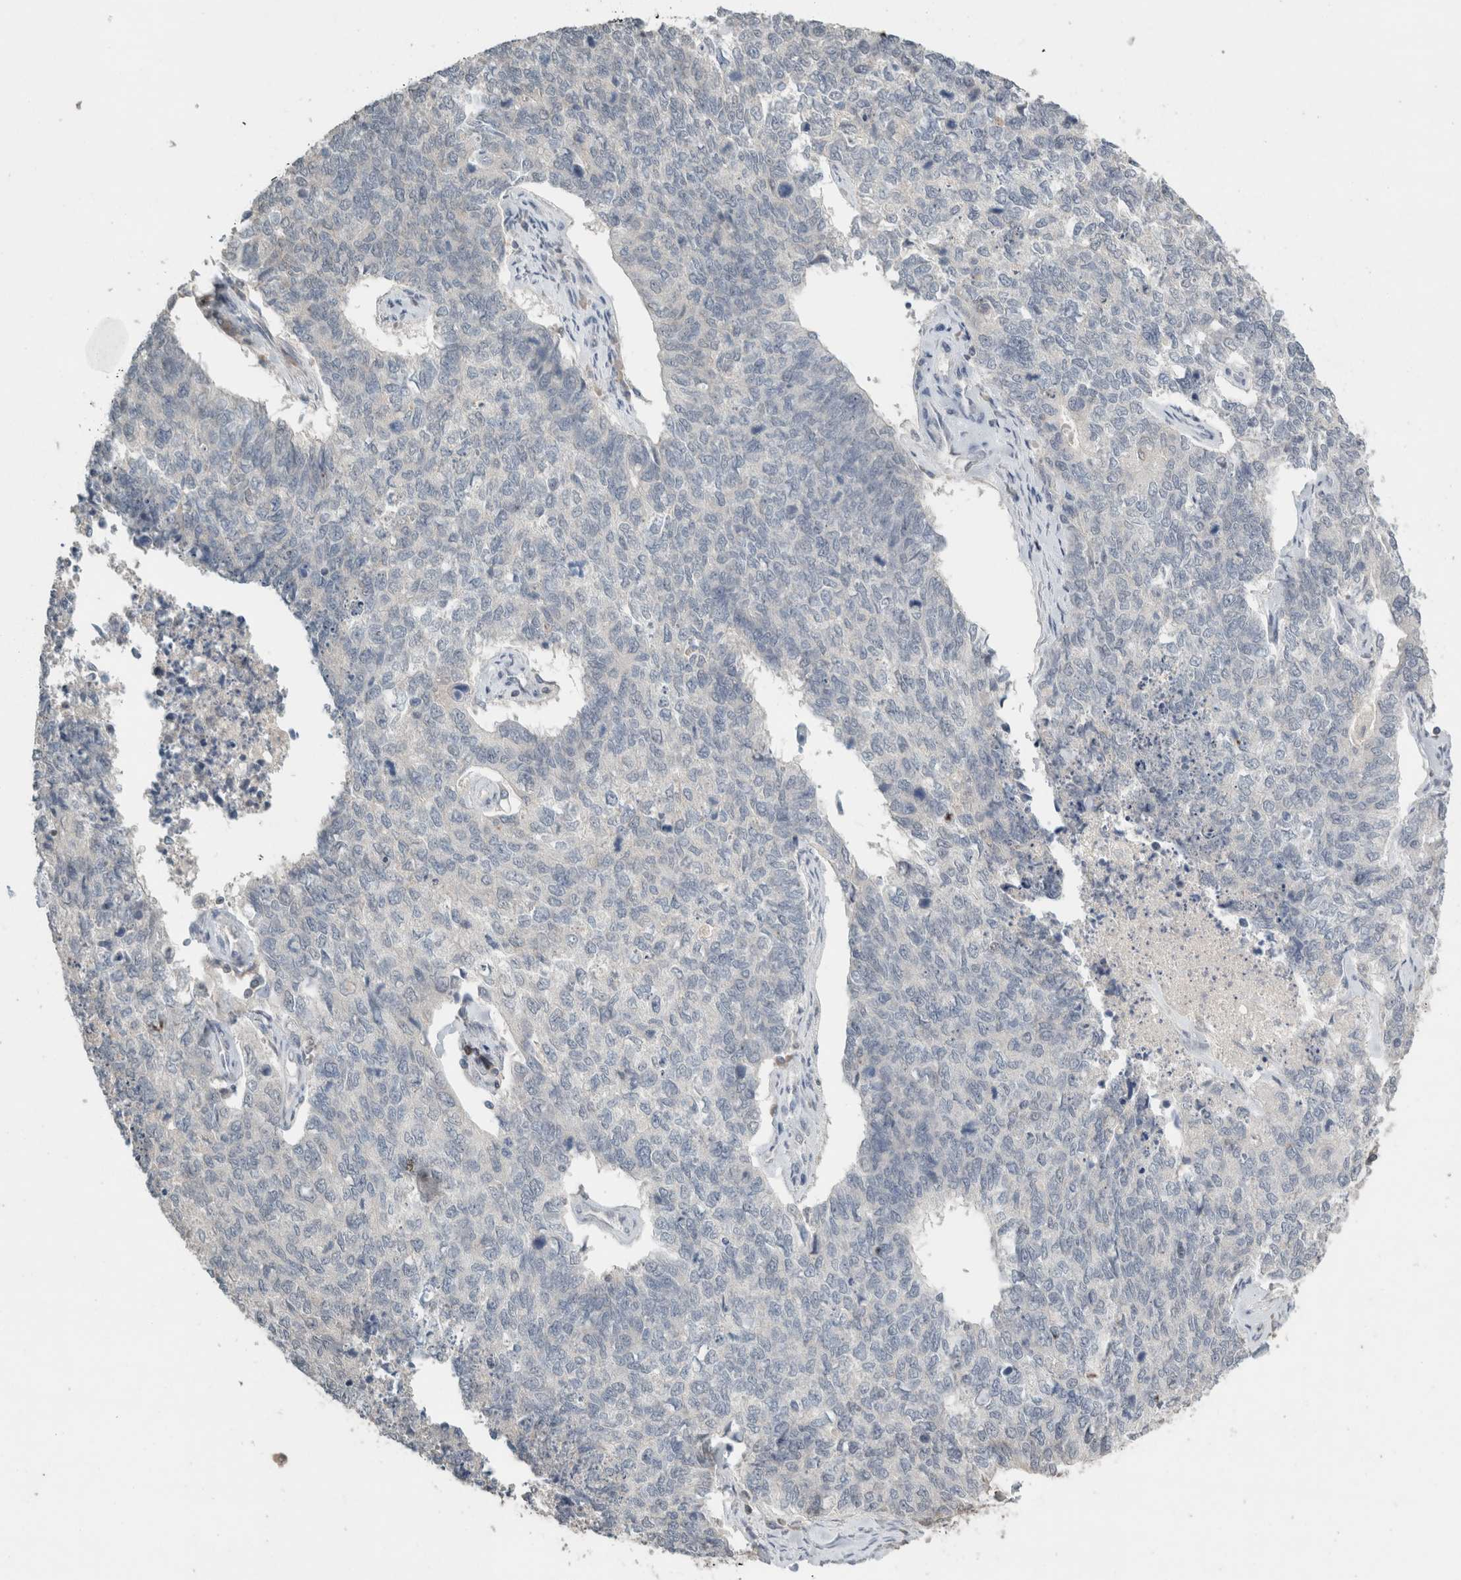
{"staining": {"intensity": "negative", "quantity": "none", "location": "none"}, "tissue": "cervical cancer", "cell_type": "Tumor cells", "image_type": "cancer", "snomed": [{"axis": "morphology", "description": "Squamous cell carcinoma, NOS"}, {"axis": "topography", "description": "Cervix"}], "caption": "DAB immunohistochemical staining of human cervical cancer (squamous cell carcinoma) shows no significant expression in tumor cells. Brightfield microscopy of immunohistochemistry stained with DAB (3,3'-diaminobenzidine) (brown) and hematoxylin (blue), captured at high magnification.", "gene": "TRAT1", "patient": {"sex": "female", "age": 63}}